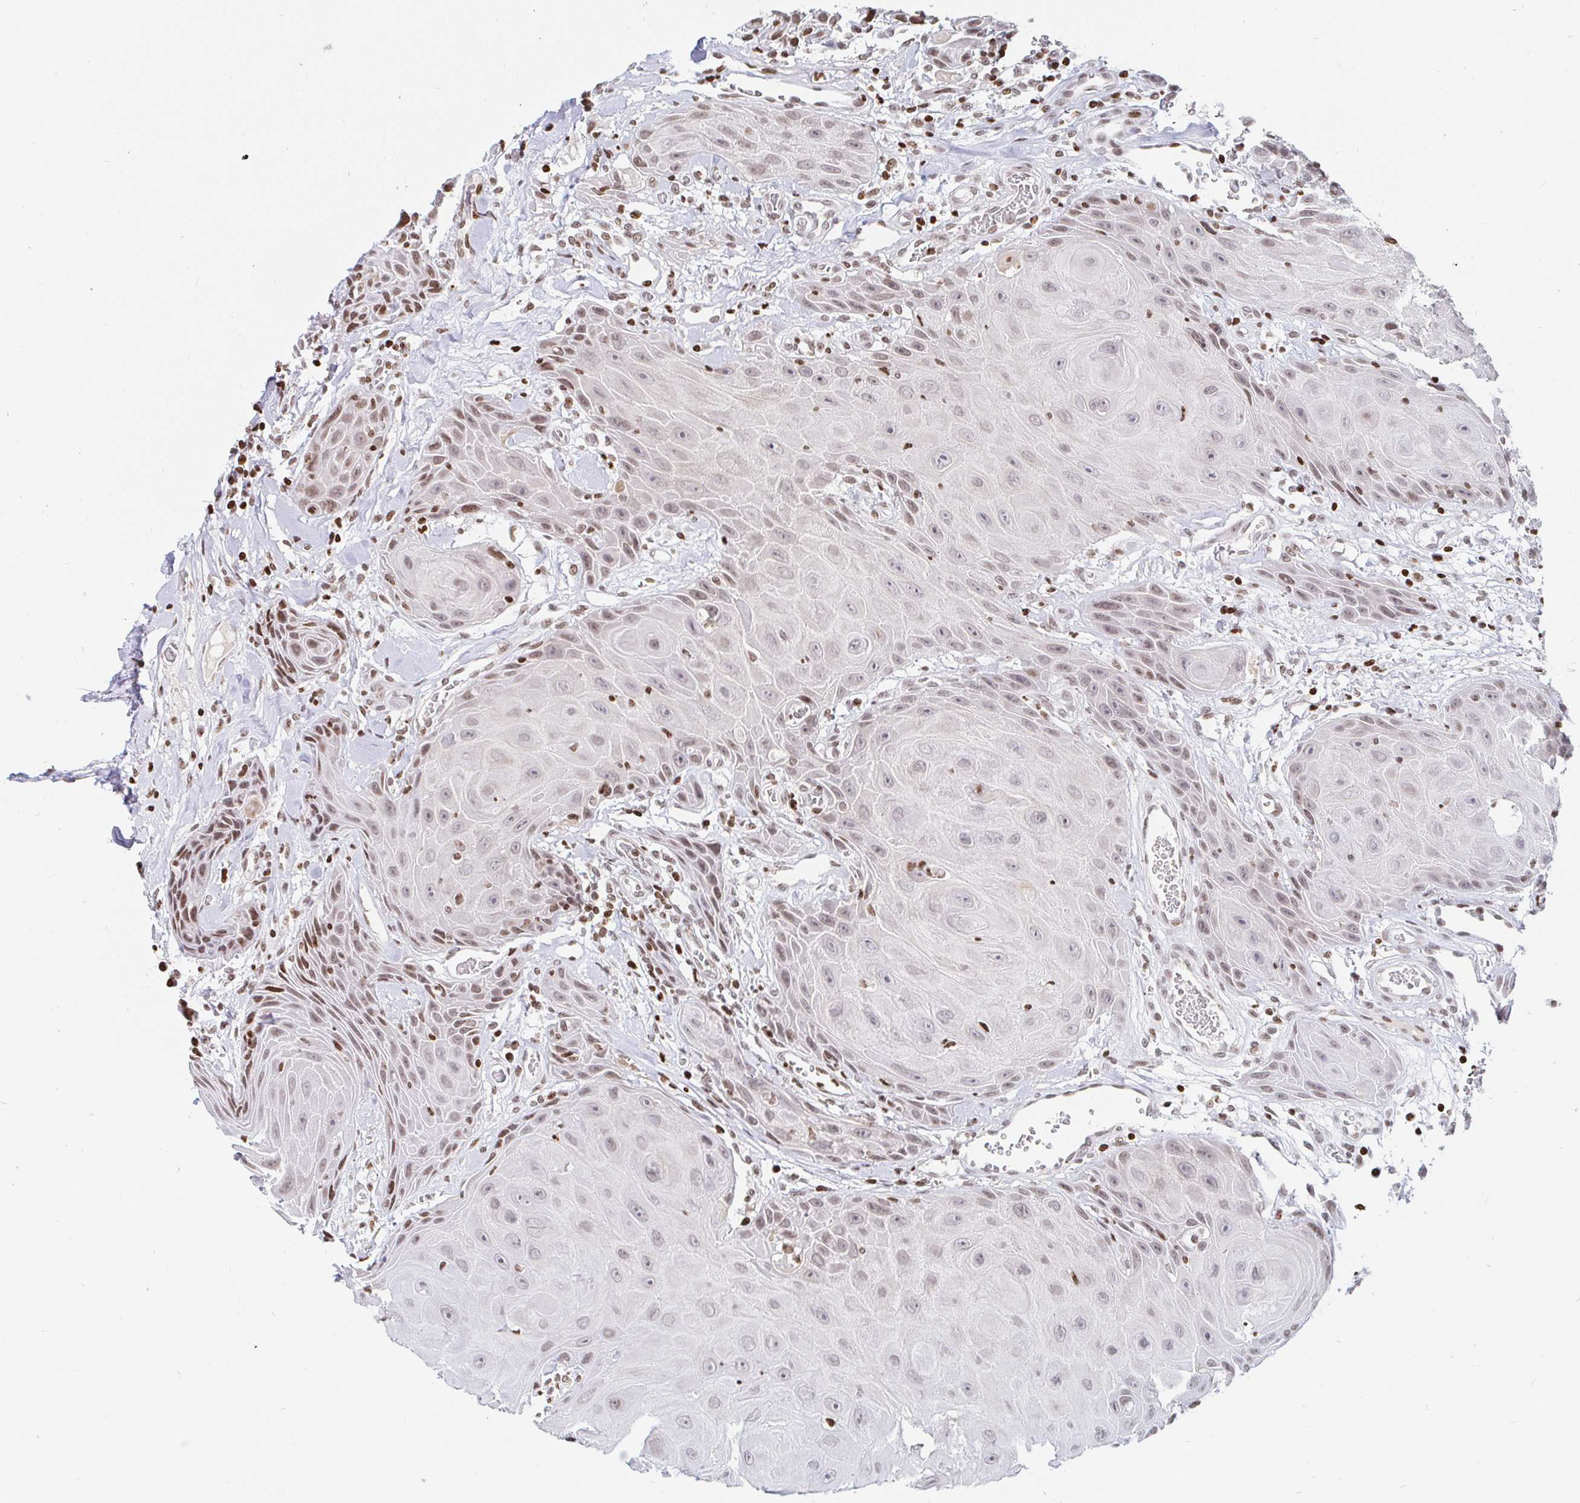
{"staining": {"intensity": "moderate", "quantity": "25%-75%", "location": "nuclear"}, "tissue": "head and neck cancer", "cell_type": "Tumor cells", "image_type": "cancer", "snomed": [{"axis": "morphology", "description": "Squamous cell carcinoma, NOS"}, {"axis": "topography", "description": "Oral tissue"}, {"axis": "topography", "description": "Head-Neck"}], "caption": "Tumor cells exhibit medium levels of moderate nuclear expression in approximately 25%-75% of cells in squamous cell carcinoma (head and neck).", "gene": "HOXC10", "patient": {"sex": "male", "age": 49}}